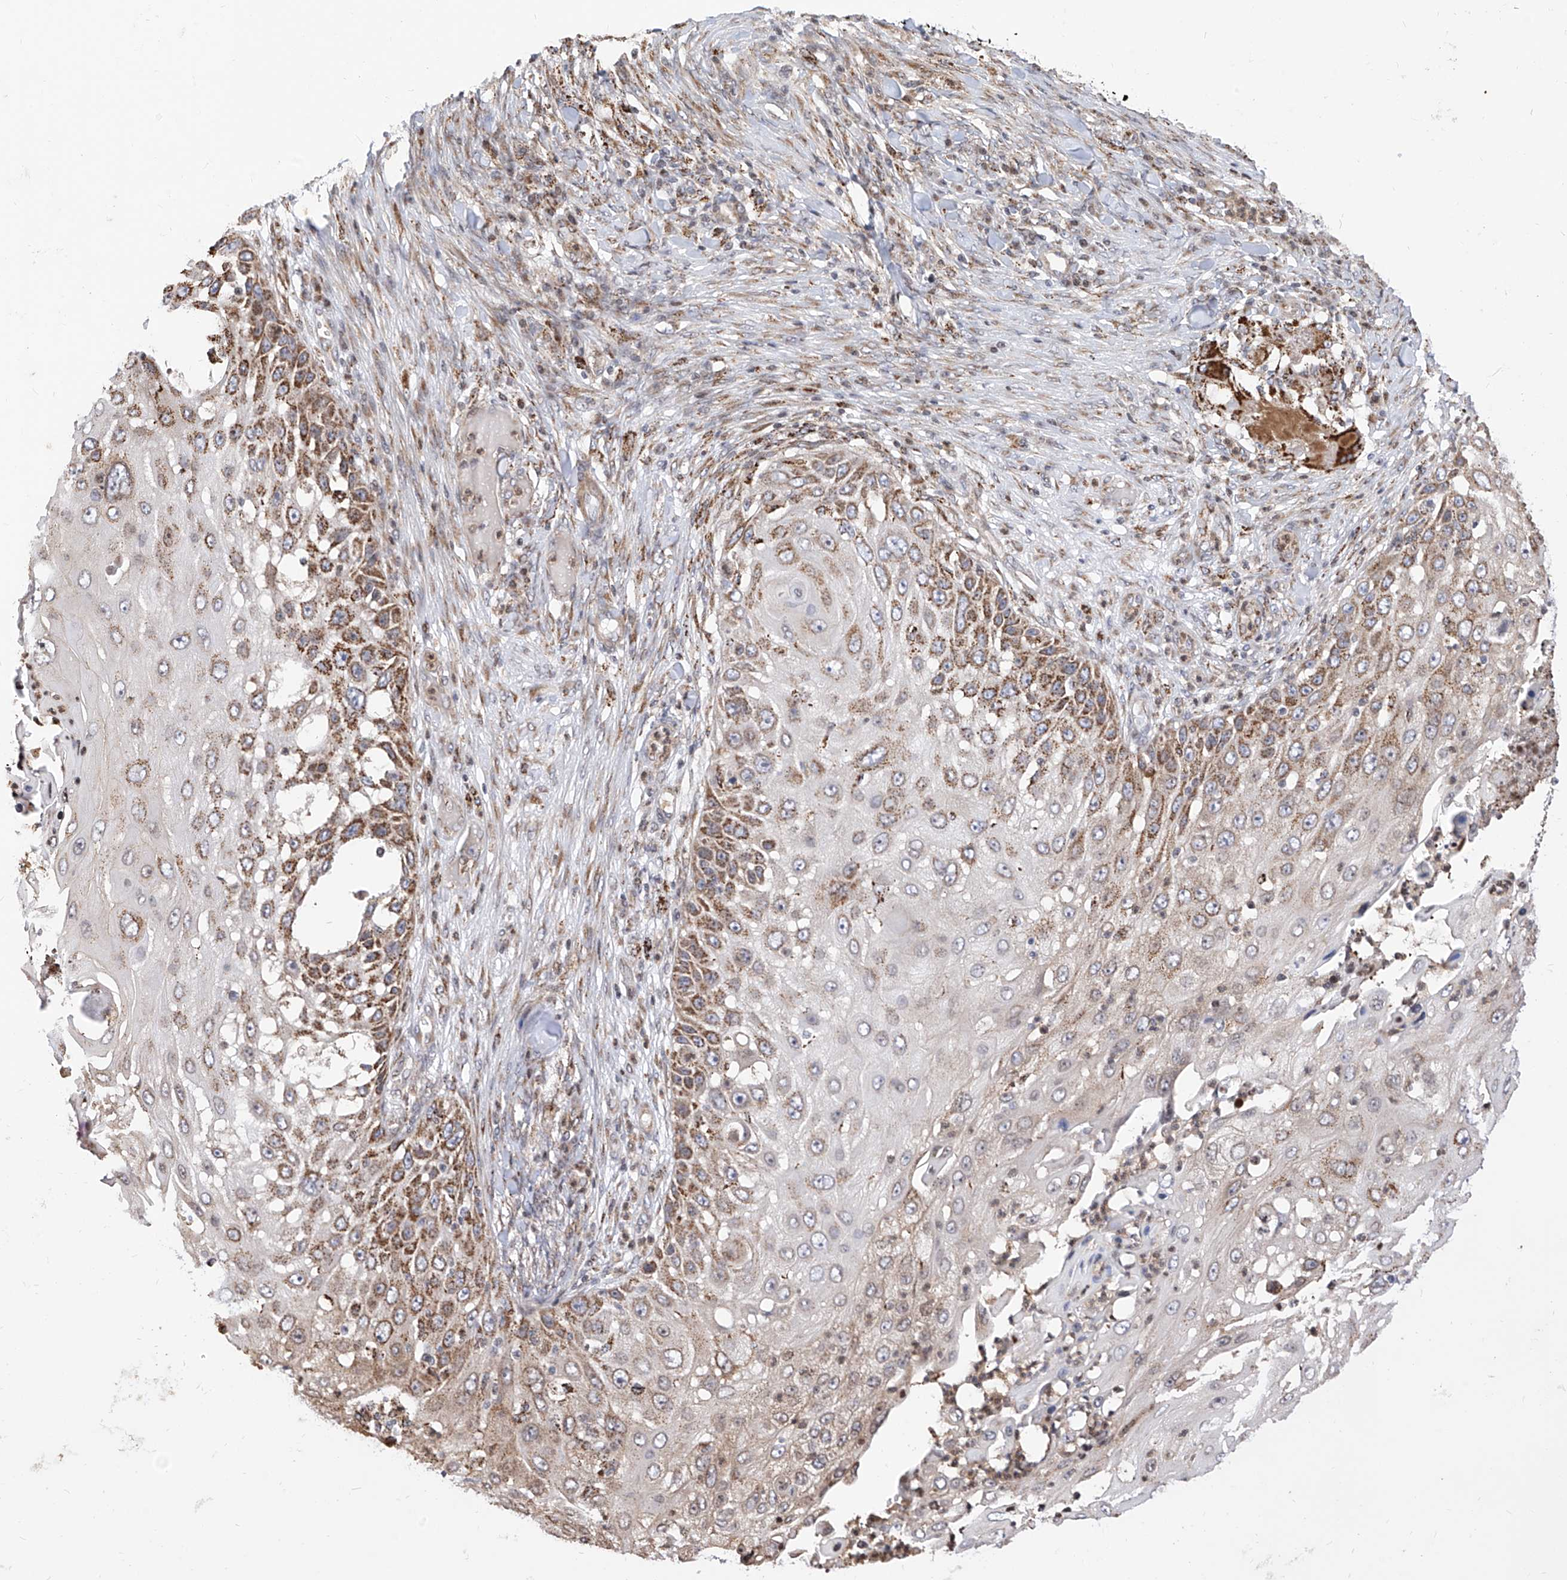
{"staining": {"intensity": "moderate", "quantity": ">75%", "location": "cytoplasmic/membranous"}, "tissue": "skin cancer", "cell_type": "Tumor cells", "image_type": "cancer", "snomed": [{"axis": "morphology", "description": "Squamous cell carcinoma, NOS"}, {"axis": "topography", "description": "Skin"}], "caption": "Skin cancer (squamous cell carcinoma) stained with a protein marker displays moderate staining in tumor cells.", "gene": "TTLL8", "patient": {"sex": "female", "age": 44}}